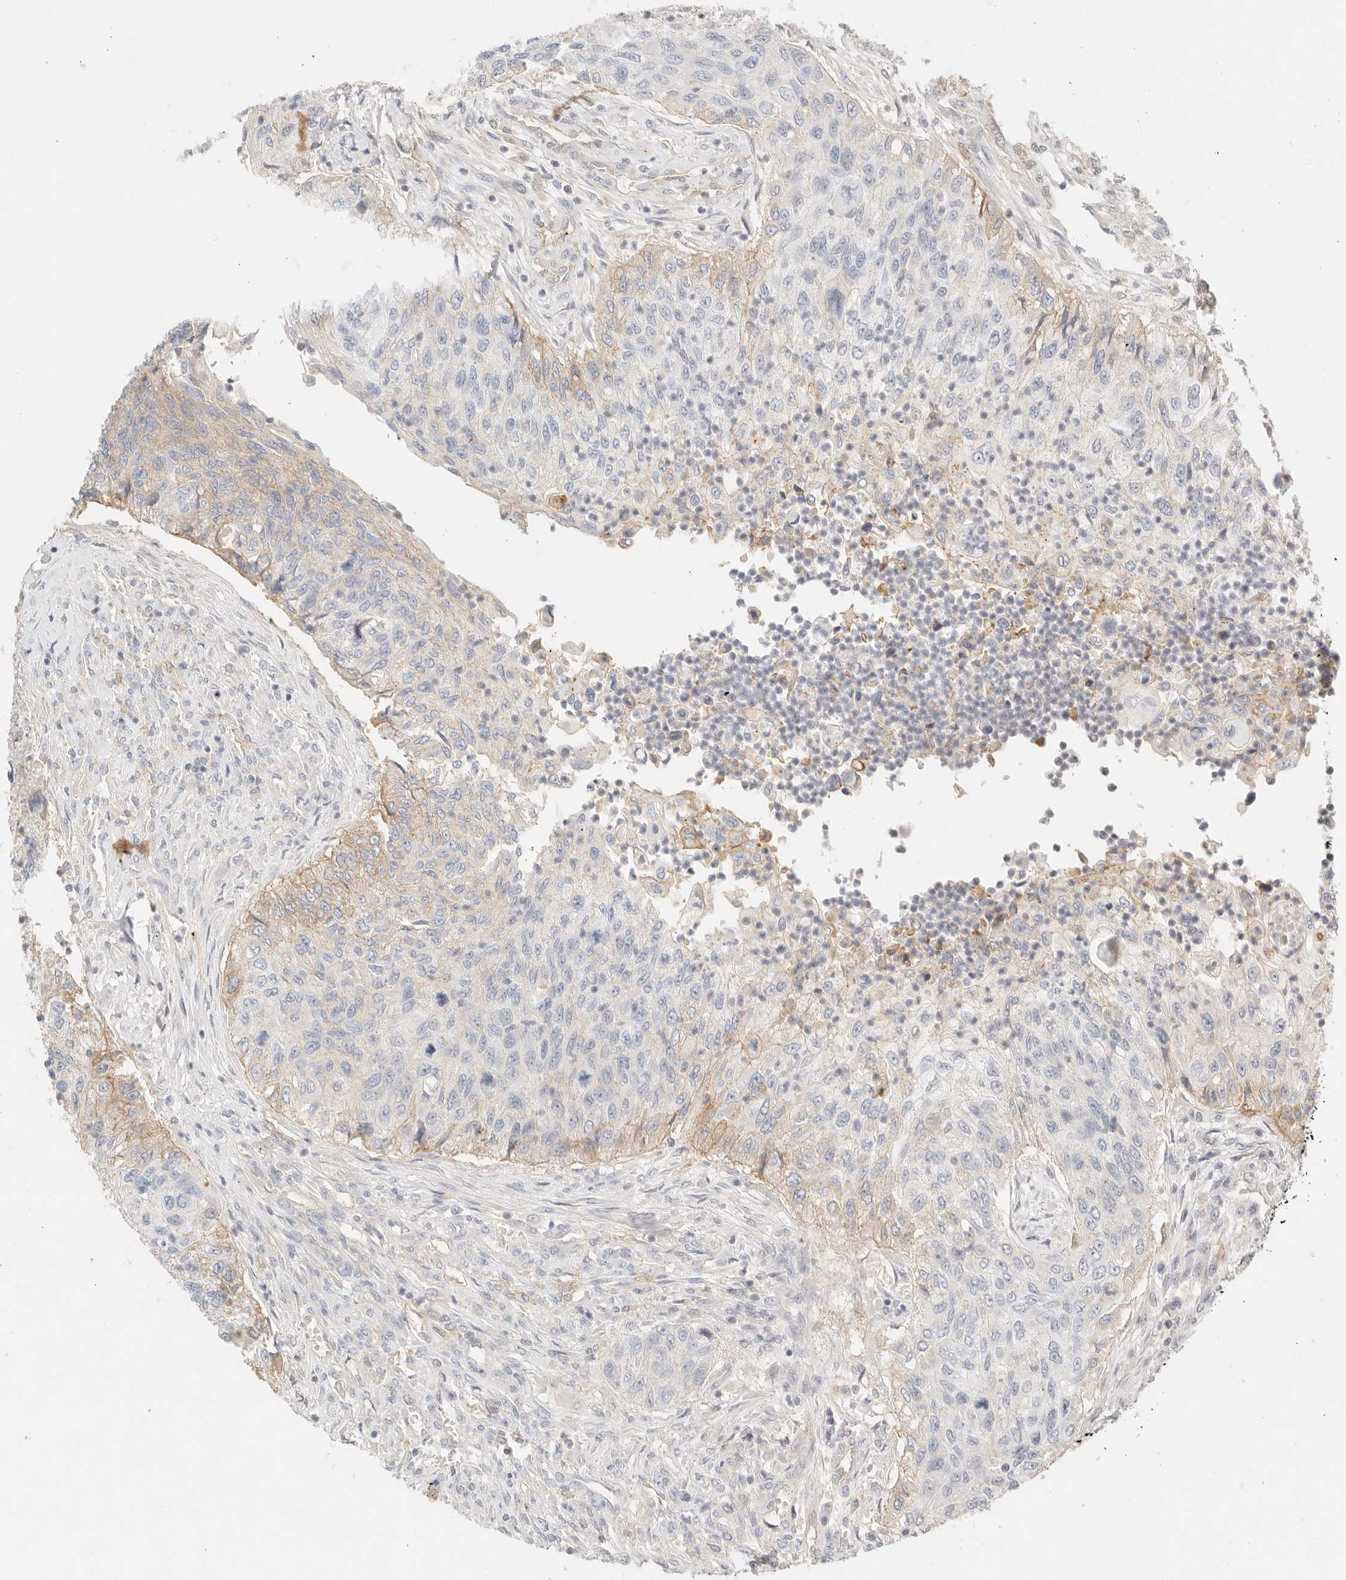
{"staining": {"intensity": "weak", "quantity": "<25%", "location": "cytoplasmic/membranous"}, "tissue": "urothelial cancer", "cell_type": "Tumor cells", "image_type": "cancer", "snomed": [{"axis": "morphology", "description": "Urothelial carcinoma, High grade"}, {"axis": "topography", "description": "Urinary bladder"}], "caption": "High-grade urothelial carcinoma stained for a protein using immunohistochemistry (IHC) shows no expression tumor cells.", "gene": "CEP120", "patient": {"sex": "female", "age": 60}}